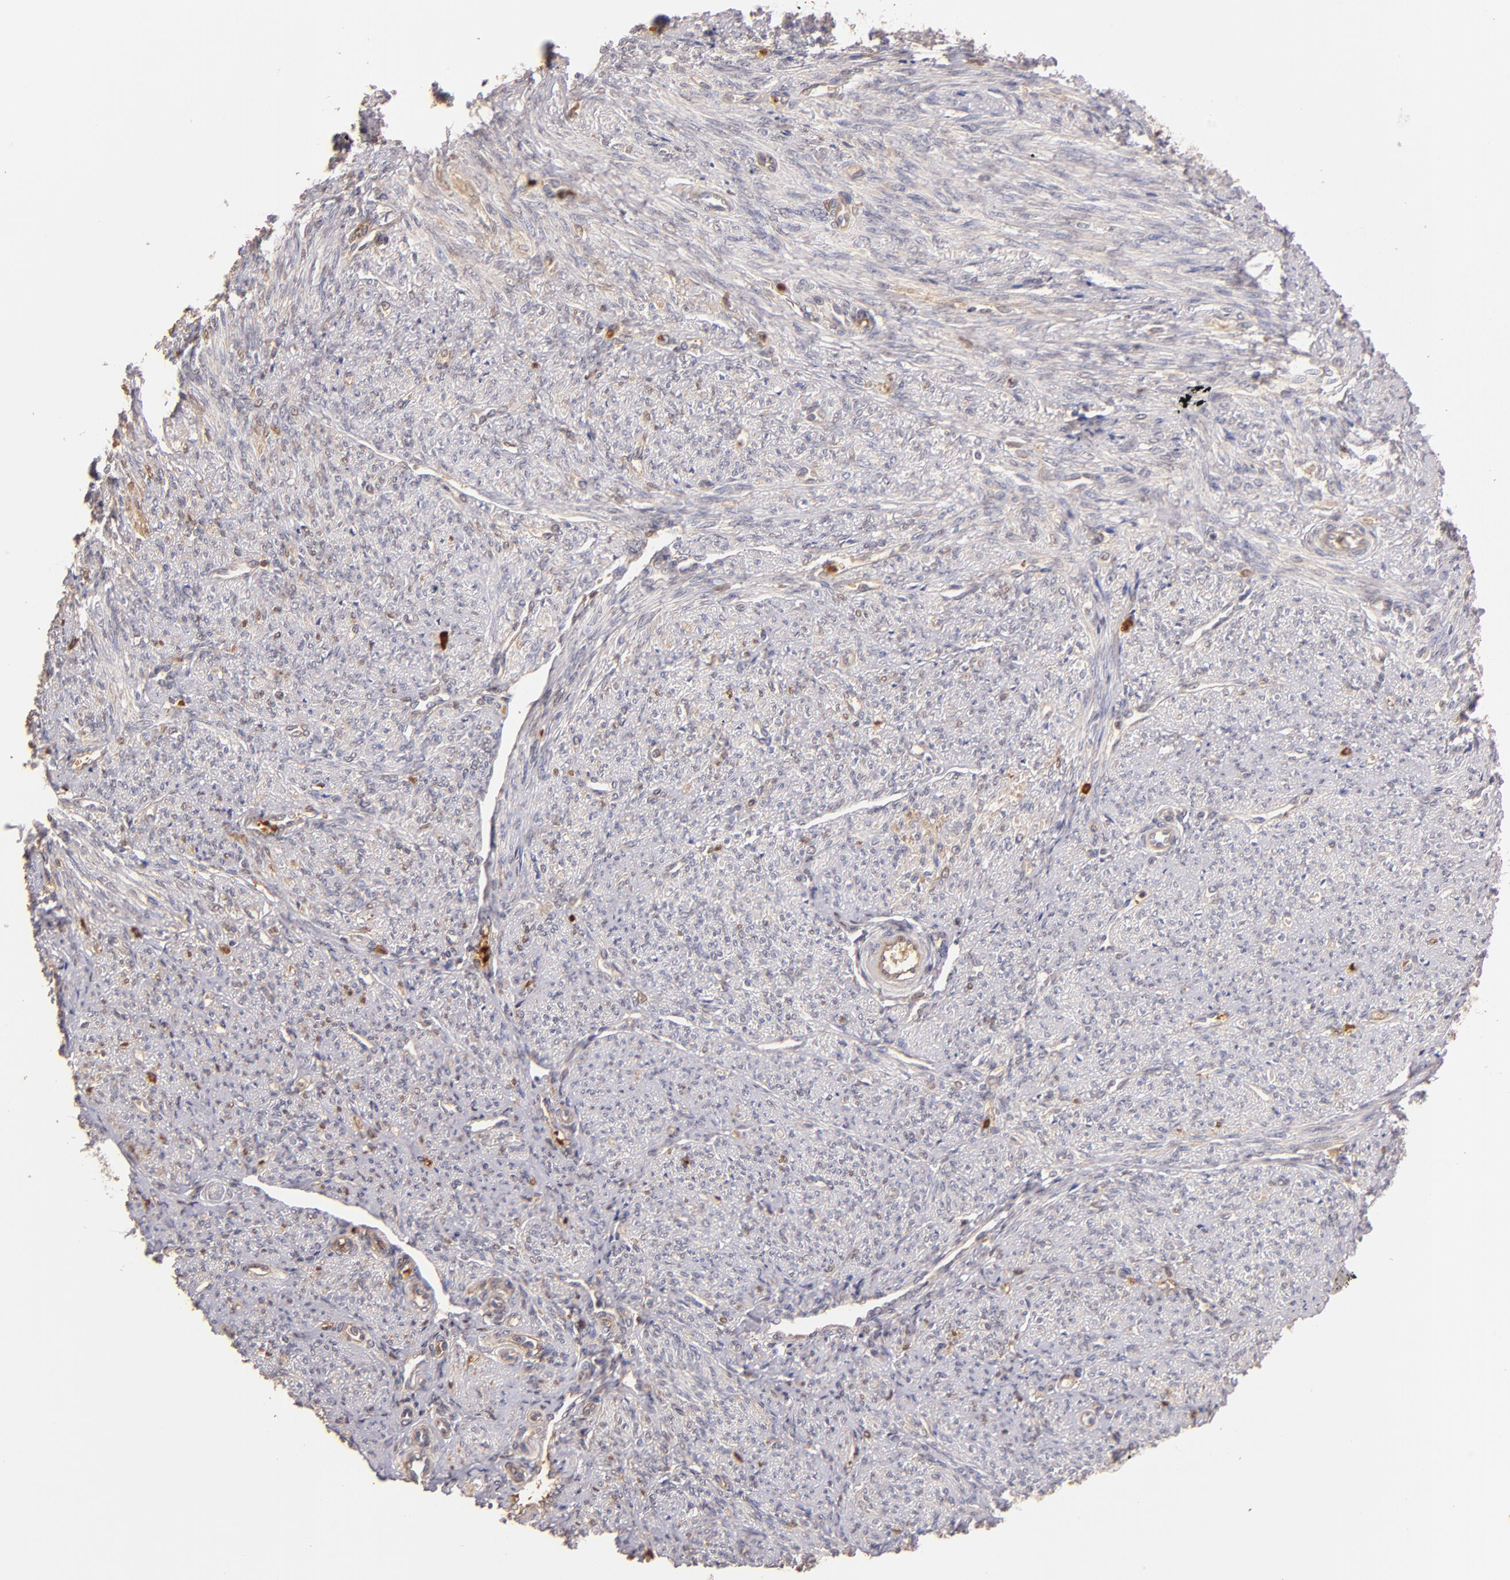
{"staining": {"intensity": "weak", "quantity": "<25%", "location": "cytoplasmic/membranous"}, "tissue": "smooth muscle", "cell_type": "Smooth muscle cells", "image_type": "normal", "snomed": [{"axis": "morphology", "description": "Normal tissue, NOS"}, {"axis": "topography", "description": "Smooth muscle"}], "caption": "Smooth muscle stained for a protein using immunohistochemistry (IHC) displays no staining smooth muscle cells.", "gene": "SERPINC1", "patient": {"sex": "female", "age": 65}}